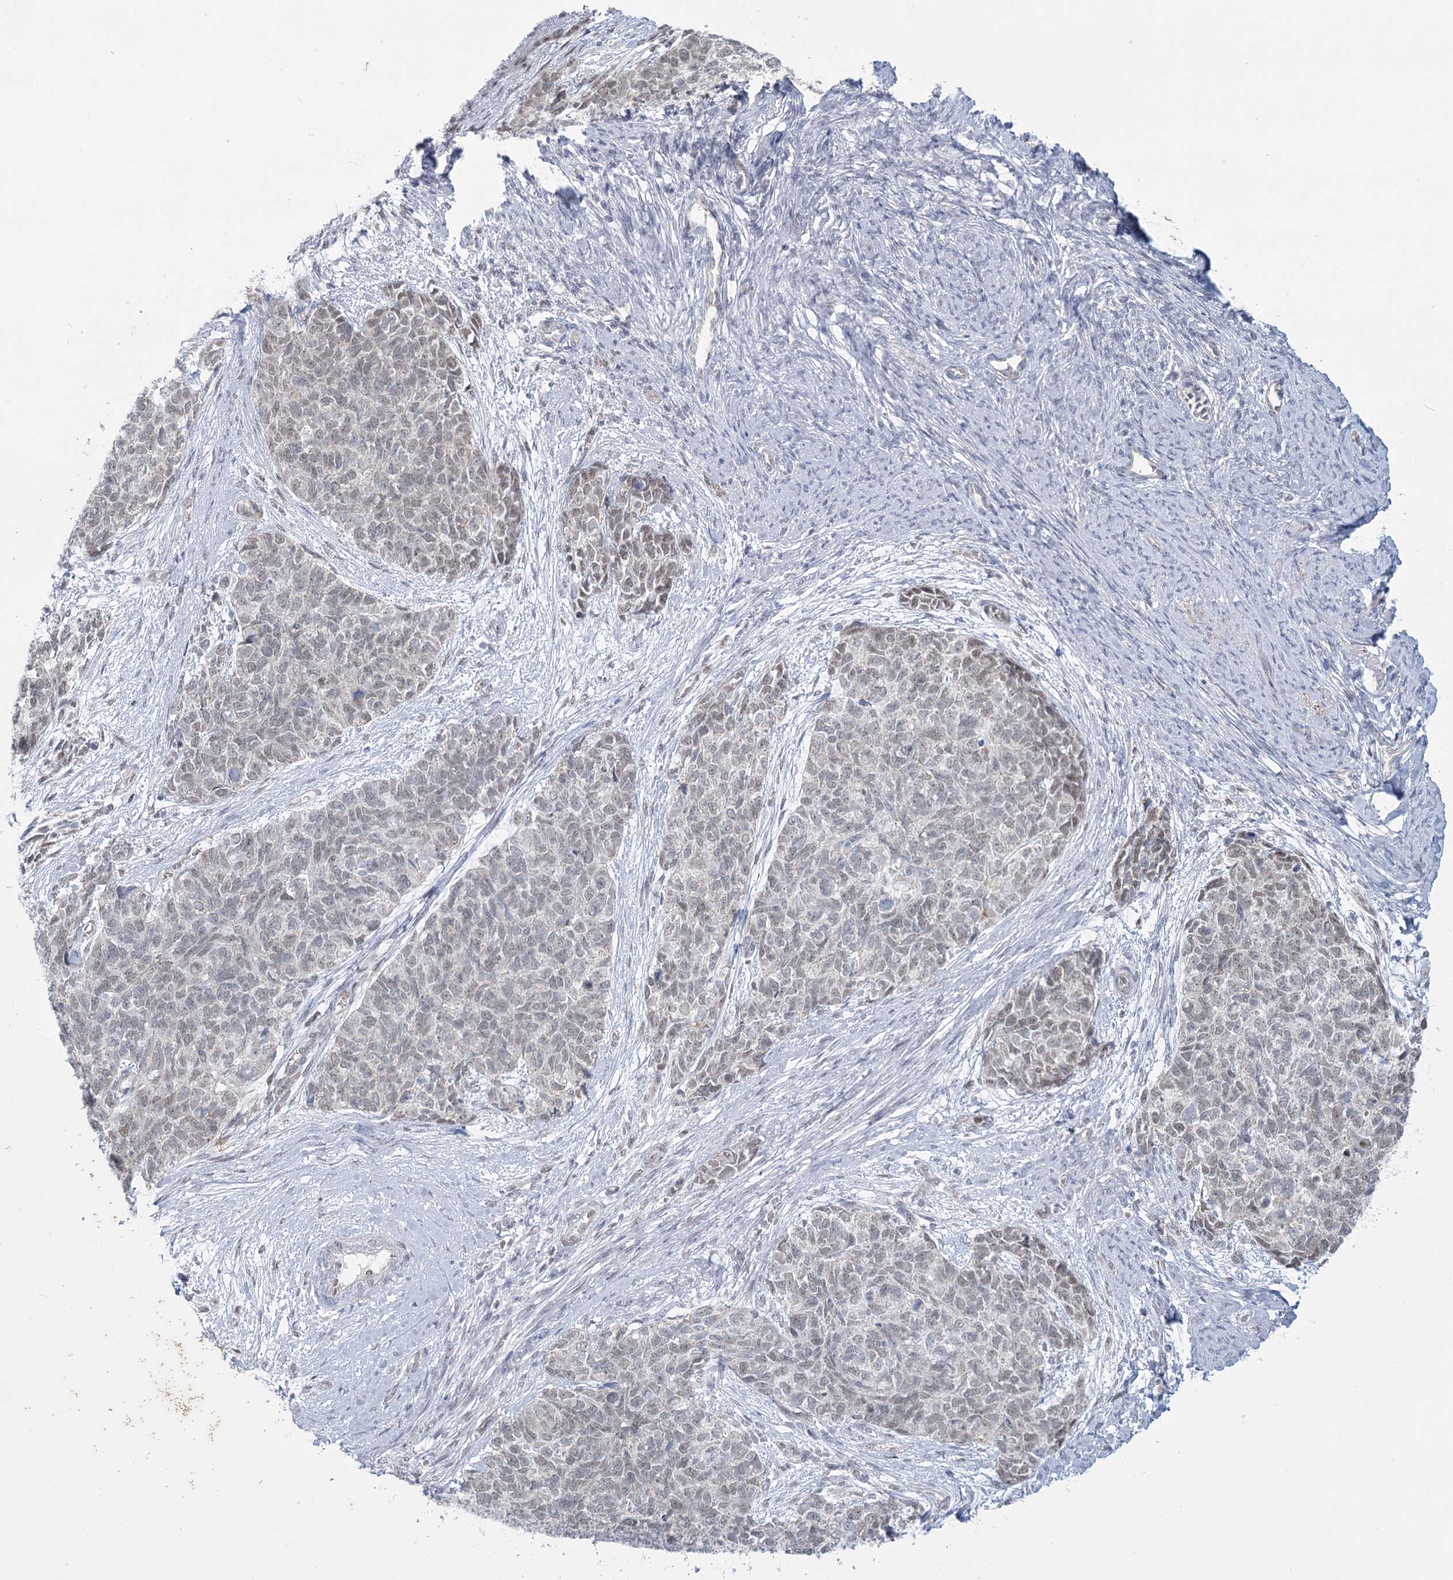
{"staining": {"intensity": "weak", "quantity": "<25%", "location": "nuclear"}, "tissue": "cervical cancer", "cell_type": "Tumor cells", "image_type": "cancer", "snomed": [{"axis": "morphology", "description": "Squamous cell carcinoma, NOS"}, {"axis": "topography", "description": "Cervix"}], "caption": "High power microscopy photomicrograph of an IHC photomicrograph of squamous cell carcinoma (cervical), revealing no significant positivity in tumor cells.", "gene": "MTG1", "patient": {"sex": "female", "age": 63}}